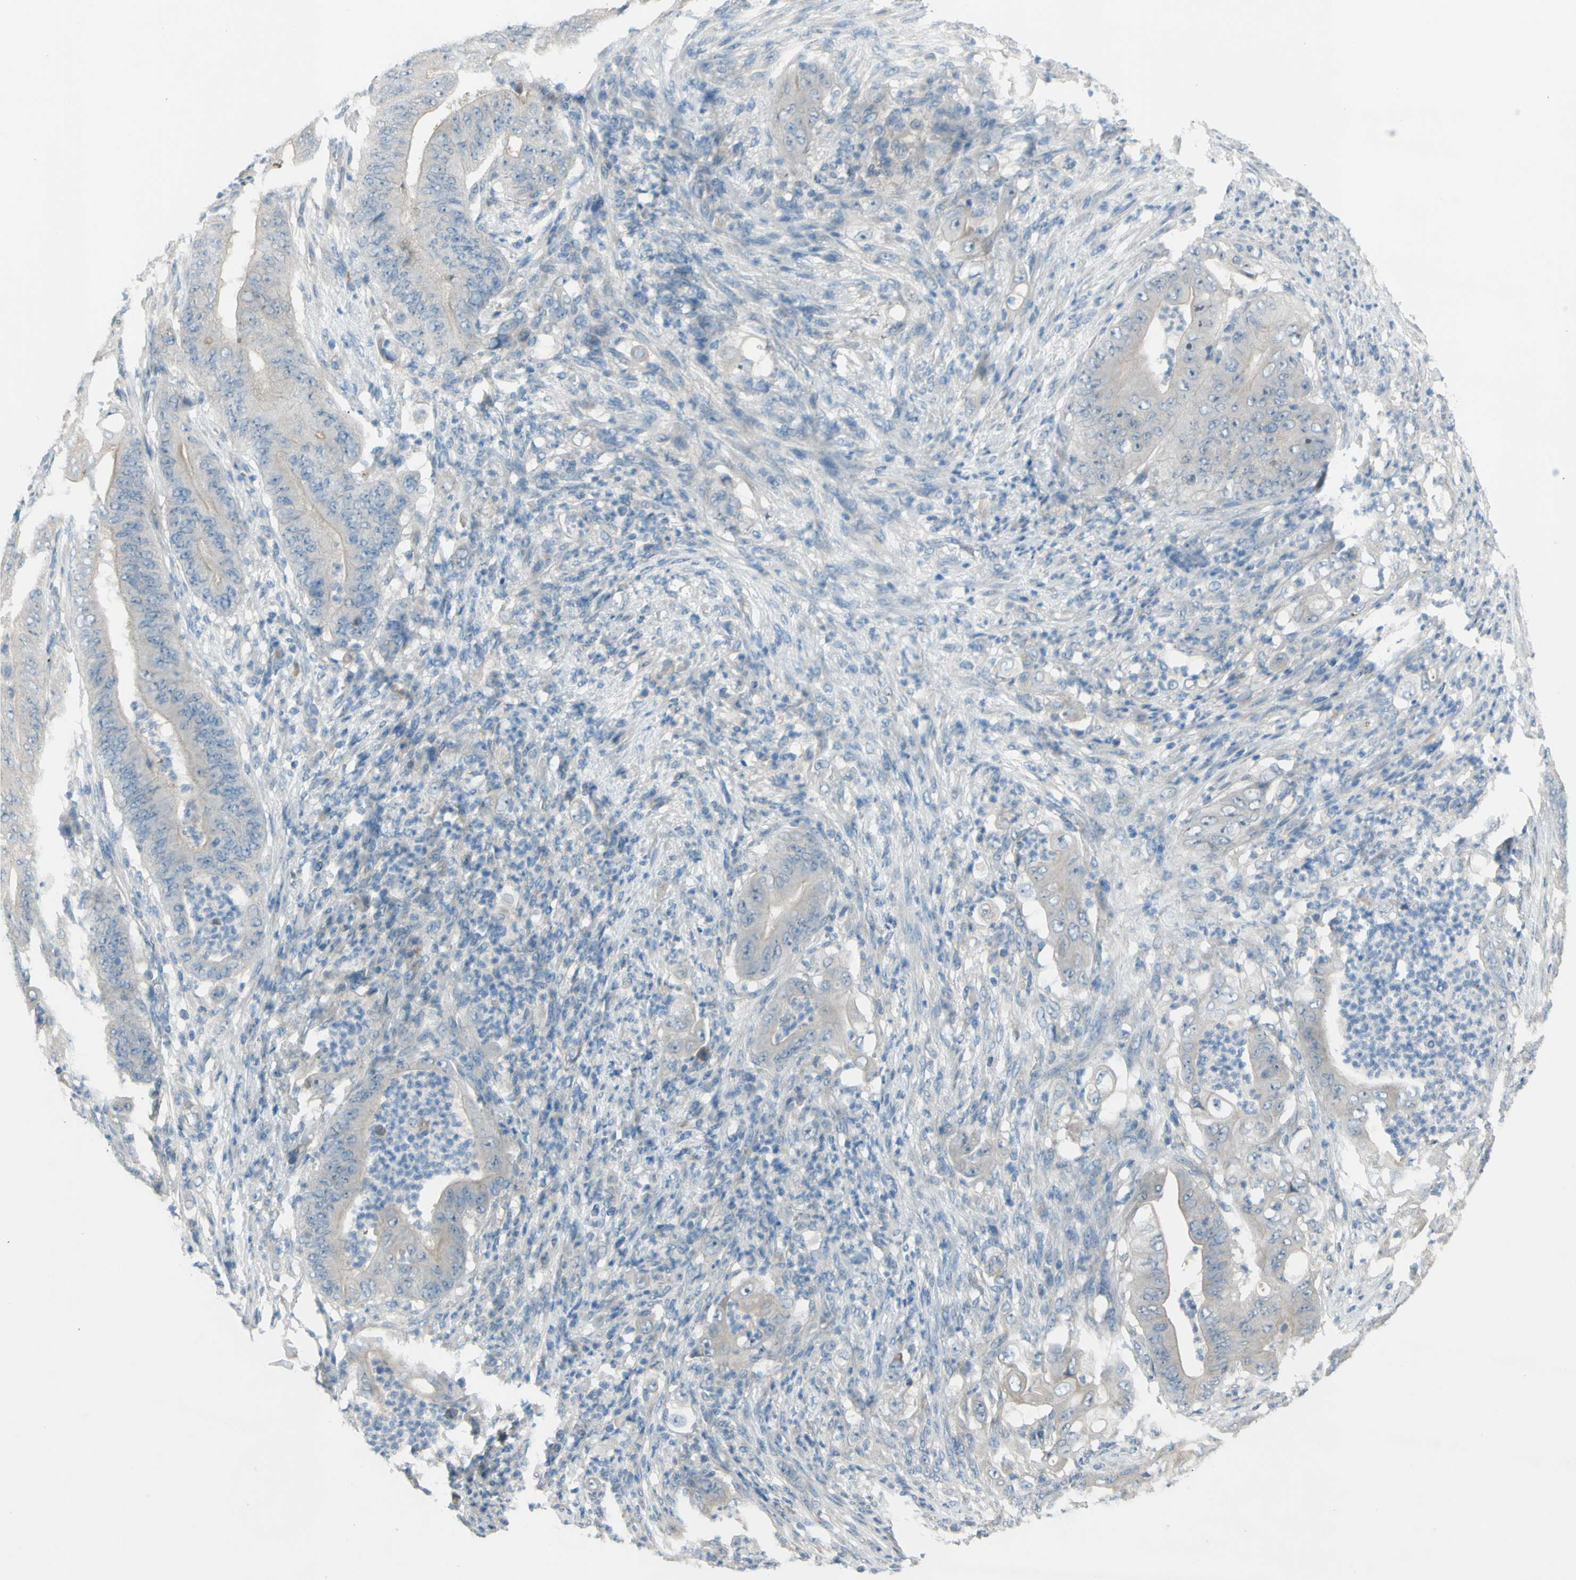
{"staining": {"intensity": "negative", "quantity": "none", "location": "none"}, "tissue": "stomach cancer", "cell_type": "Tumor cells", "image_type": "cancer", "snomed": [{"axis": "morphology", "description": "Adenocarcinoma, NOS"}, {"axis": "topography", "description": "Stomach"}], "caption": "The micrograph exhibits no significant expression in tumor cells of stomach adenocarcinoma.", "gene": "ATRN", "patient": {"sex": "female", "age": 73}}